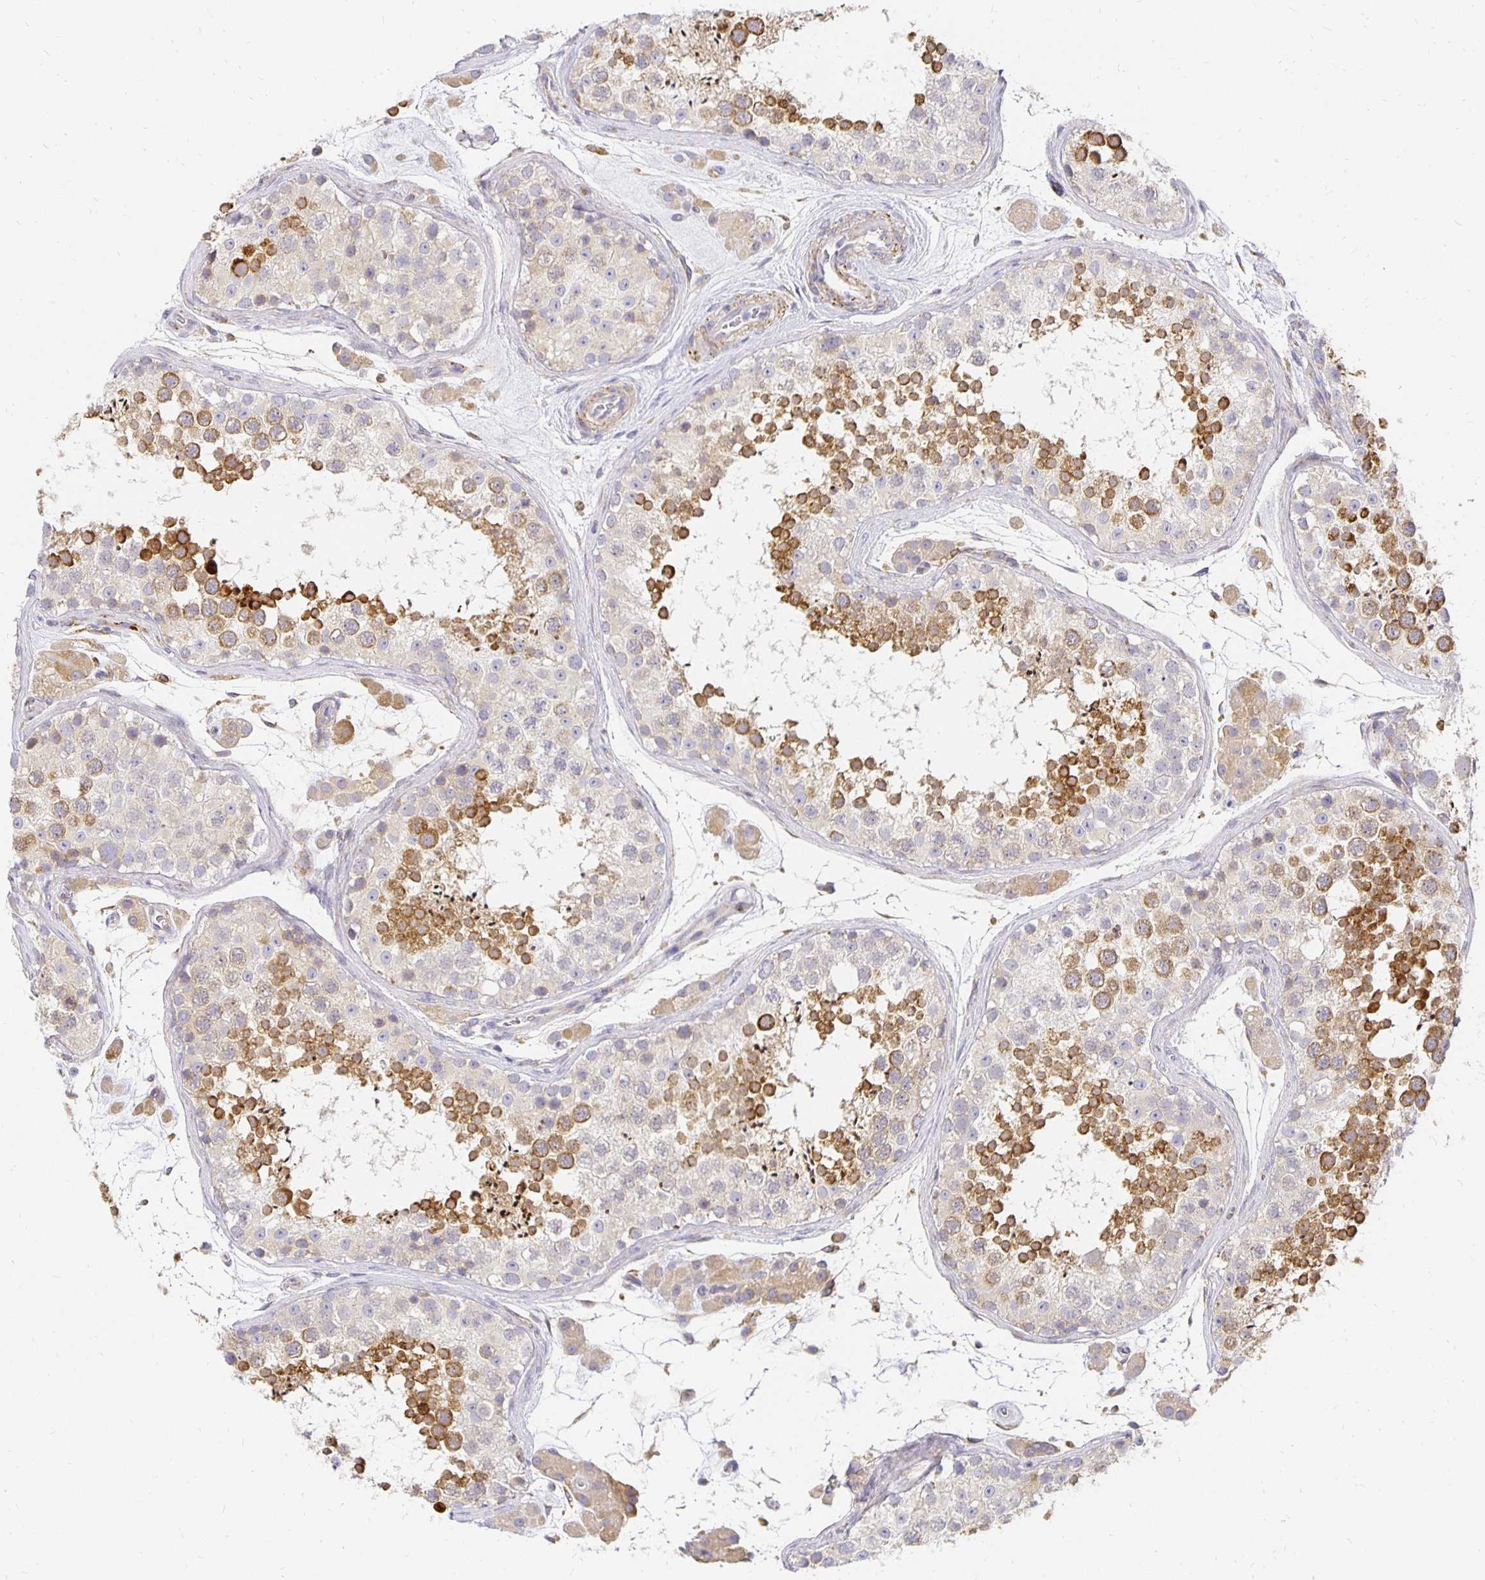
{"staining": {"intensity": "moderate", "quantity": "25%-75%", "location": "cytoplasmic/membranous"}, "tissue": "testis", "cell_type": "Cells in seminiferous ducts", "image_type": "normal", "snomed": [{"axis": "morphology", "description": "Normal tissue, NOS"}, {"axis": "topography", "description": "Testis"}], "caption": "Benign testis displays moderate cytoplasmic/membranous expression in approximately 25%-75% of cells in seminiferous ducts (IHC, brightfield microscopy, high magnification)..", "gene": "PLOD1", "patient": {"sex": "male", "age": 41}}